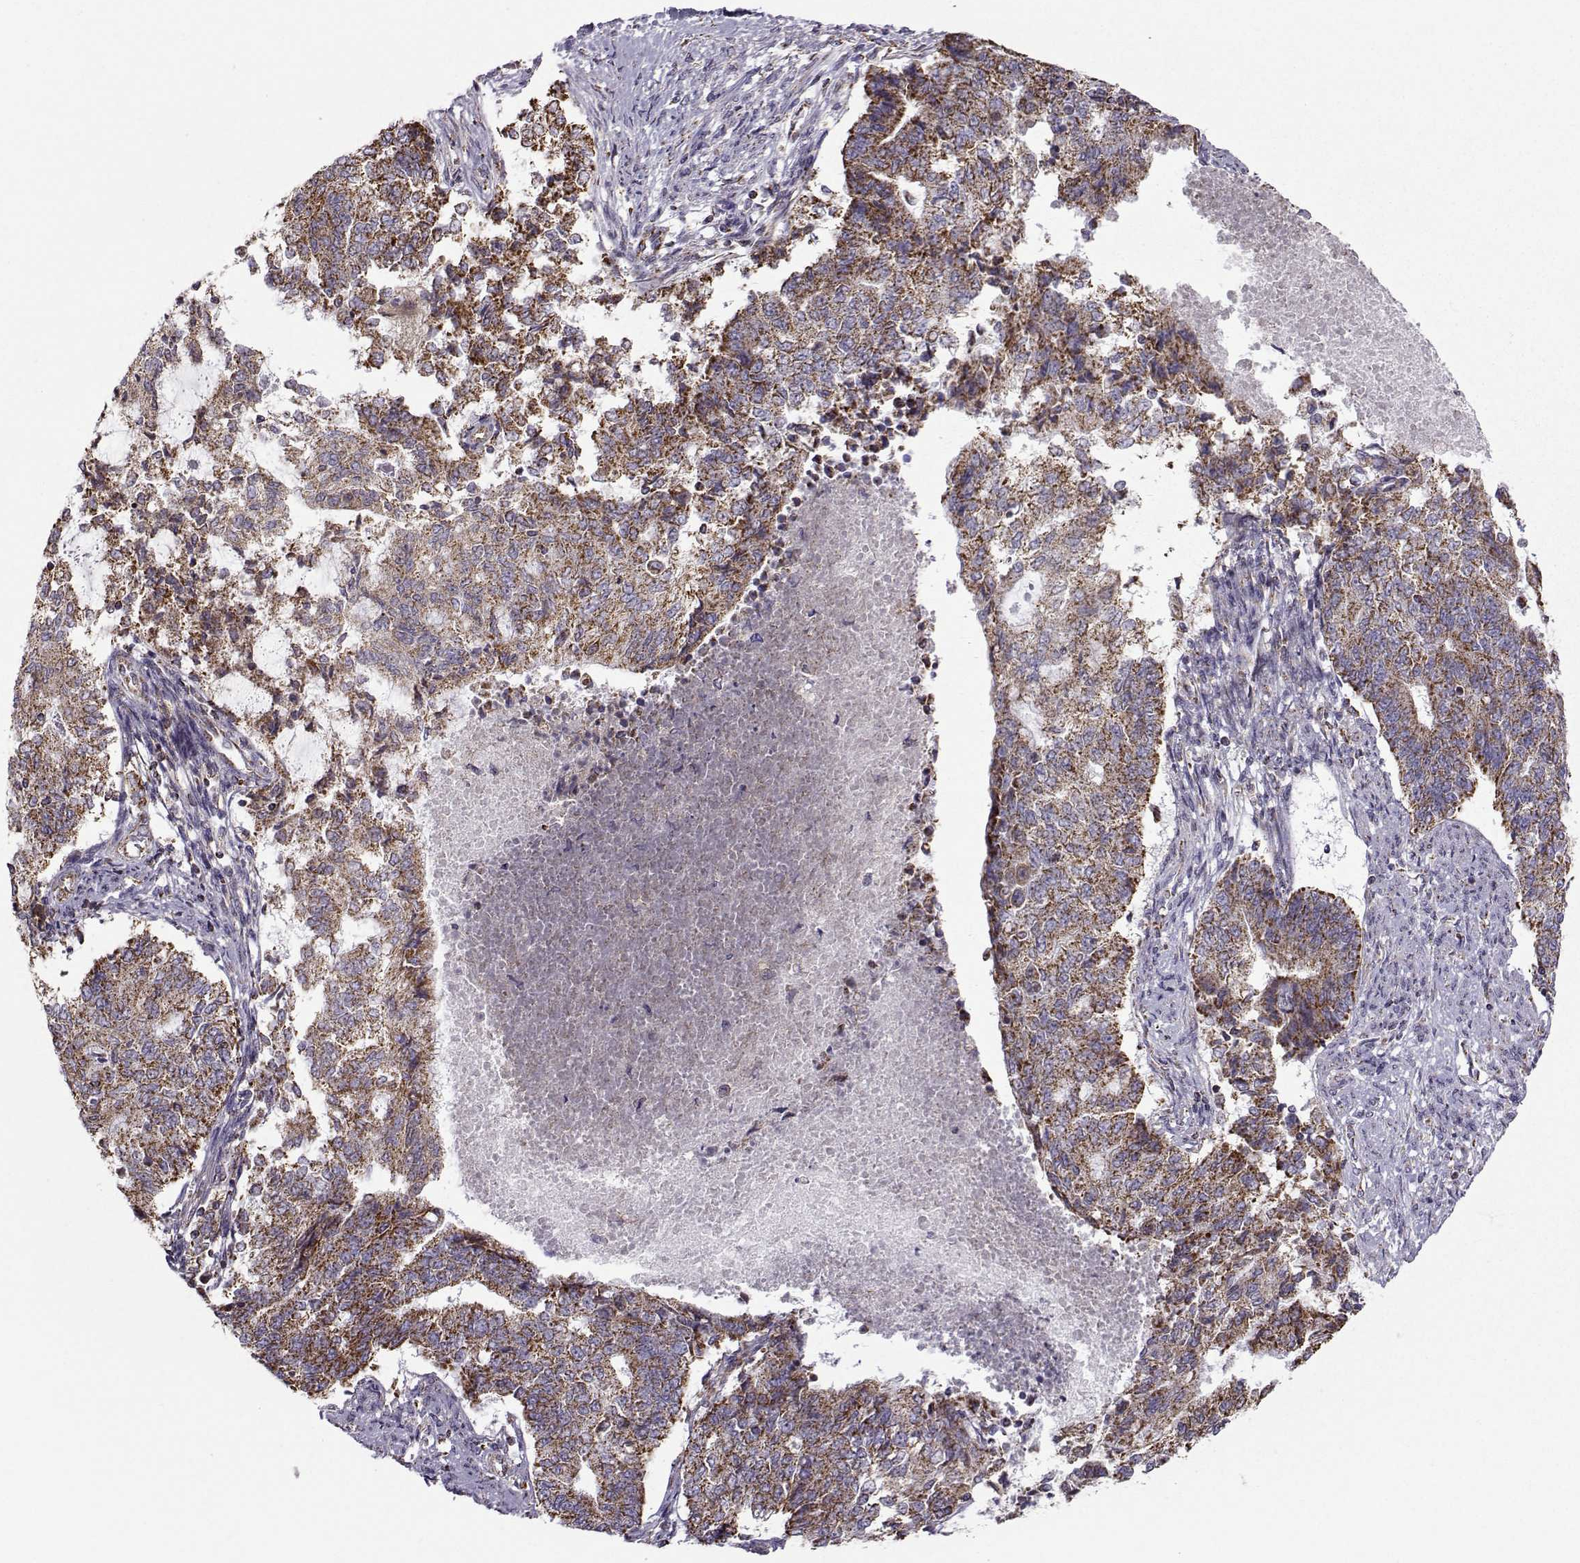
{"staining": {"intensity": "strong", "quantity": ">75%", "location": "cytoplasmic/membranous"}, "tissue": "endometrial cancer", "cell_type": "Tumor cells", "image_type": "cancer", "snomed": [{"axis": "morphology", "description": "Adenocarcinoma, NOS"}, {"axis": "topography", "description": "Endometrium"}], "caption": "About >75% of tumor cells in human endometrial cancer (adenocarcinoma) show strong cytoplasmic/membranous protein positivity as visualized by brown immunohistochemical staining.", "gene": "NECAB3", "patient": {"sex": "female", "age": 65}}